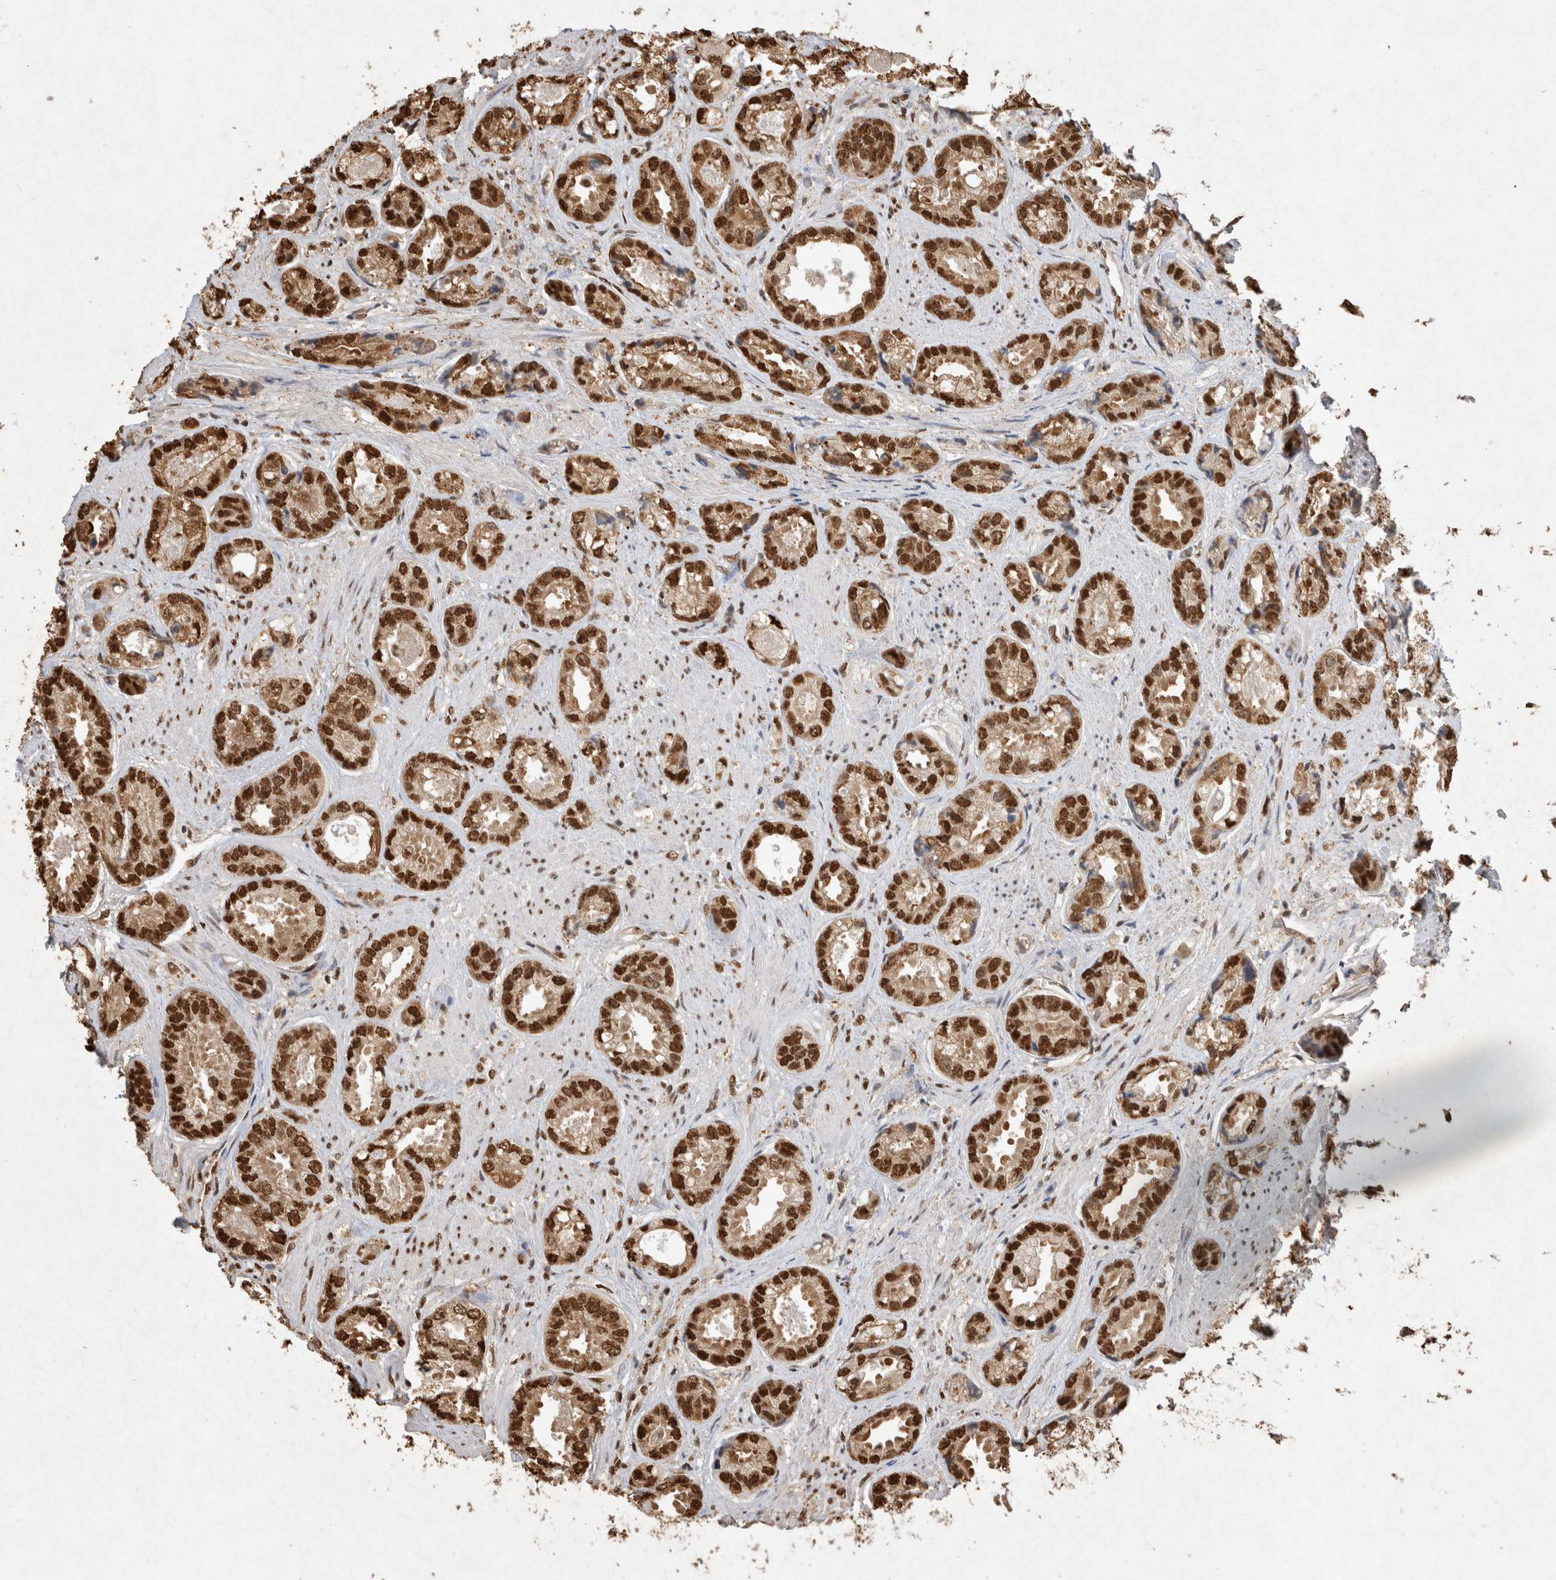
{"staining": {"intensity": "strong", "quantity": ">75%", "location": "cytoplasmic/membranous,nuclear"}, "tissue": "prostate cancer", "cell_type": "Tumor cells", "image_type": "cancer", "snomed": [{"axis": "morphology", "description": "Adenocarcinoma, High grade"}, {"axis": "topography", "description": "Prostate"}], "caption": "High-grade adenocarcinoma (prostate) stained with a protein marker reveals strong staining in tumor cells.", "gene": "HDGF", "patient": {"sex": "male", "age": 61}}